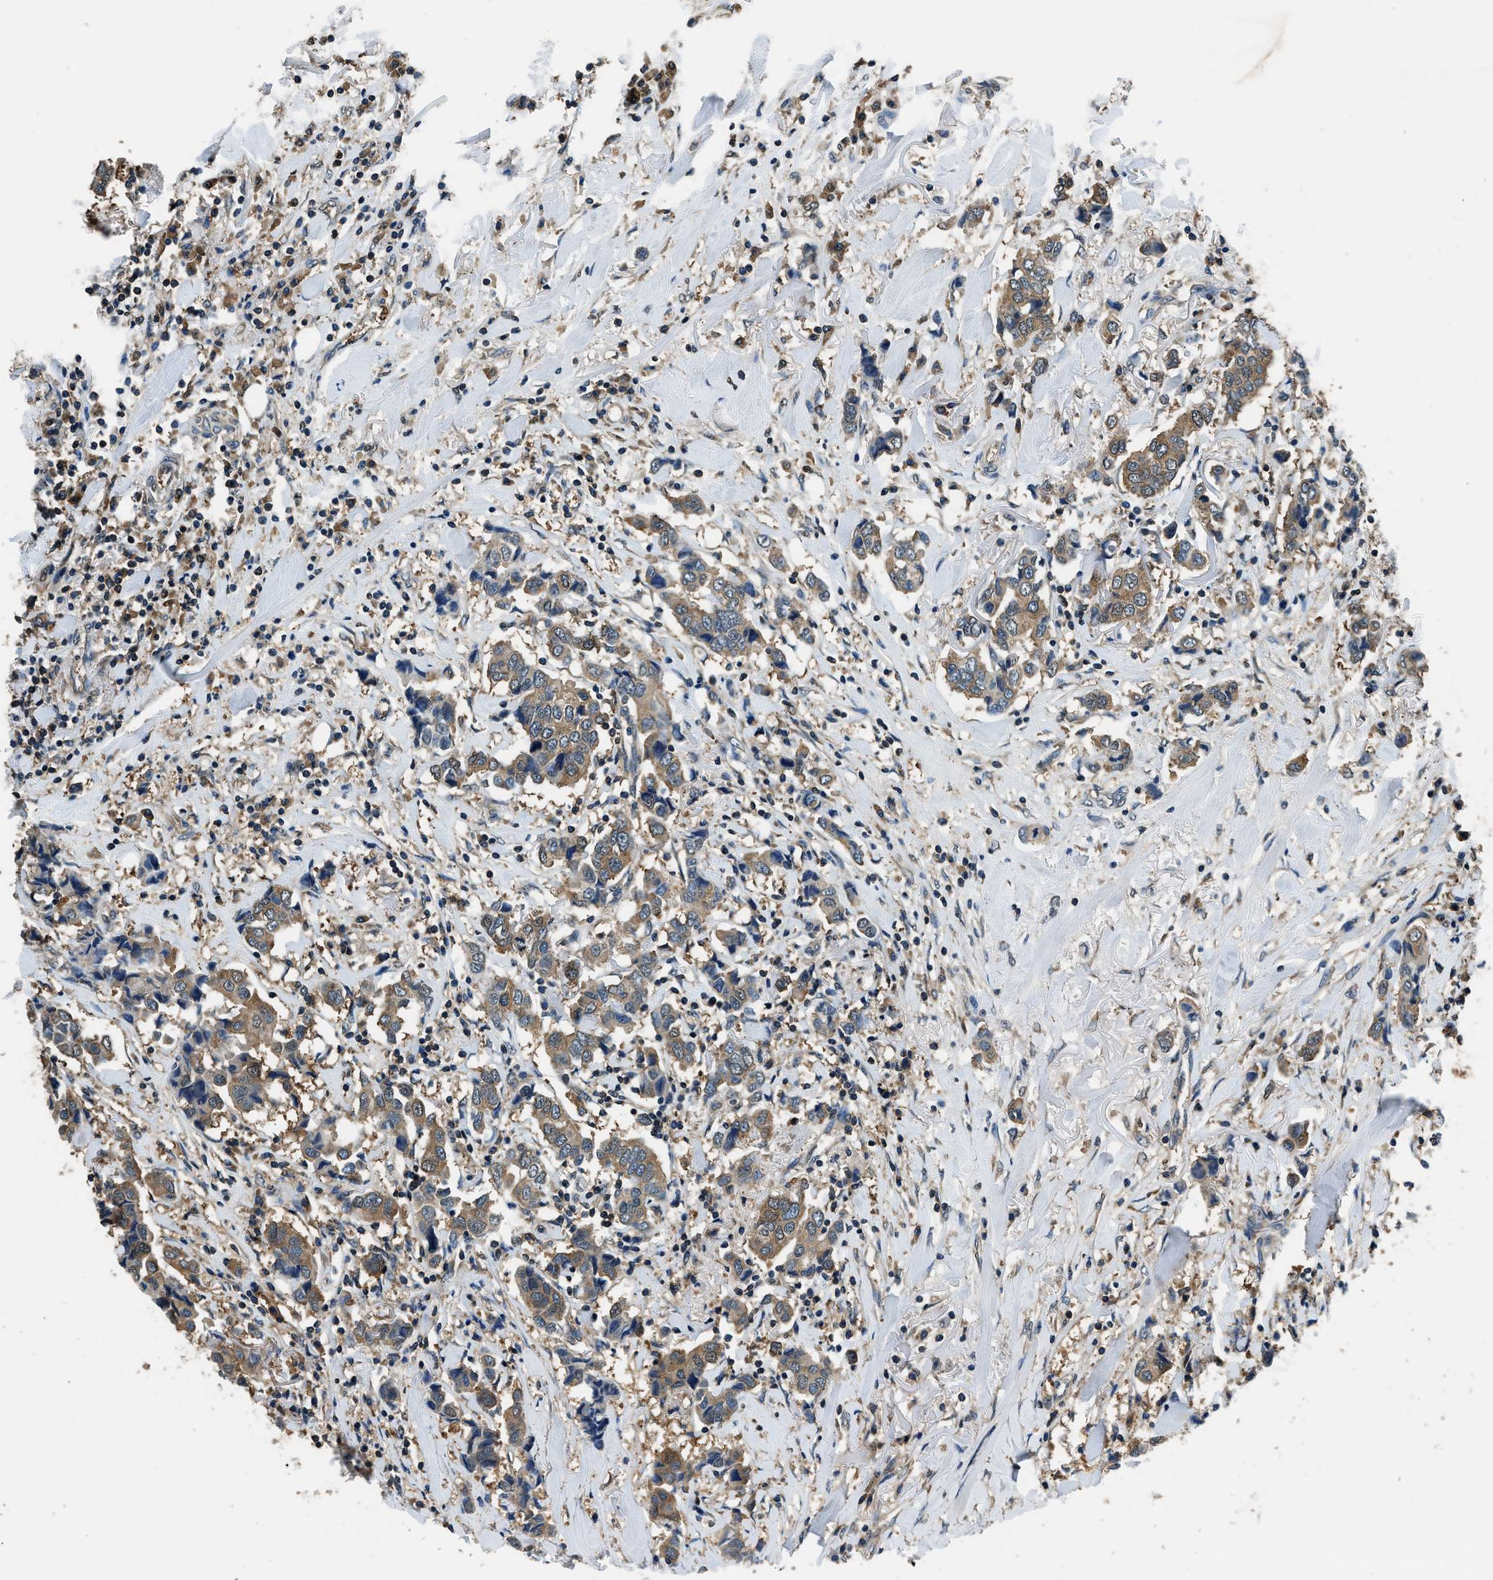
{"staining": {"intensity": "moderate", "quantity": ">75%", "location": "cytoplasmic/membranous"}, "tissue": "breast cancer", "cell_type": "Tumor cells", "image_type": "cancer", "snomed": [{"axis": "morphology", "description": "Duct carcinoma"}, {"axis": "topography", "description": "Breast"}], "caption": "About >75% of tumor cells in breast cancer reveal moderate cytoplasmic/membranous protein expression as visualized by brown immunohistochemical staining.", "gene": "ARFGAP2", "patient": {"sex": "female", "age": 80}}